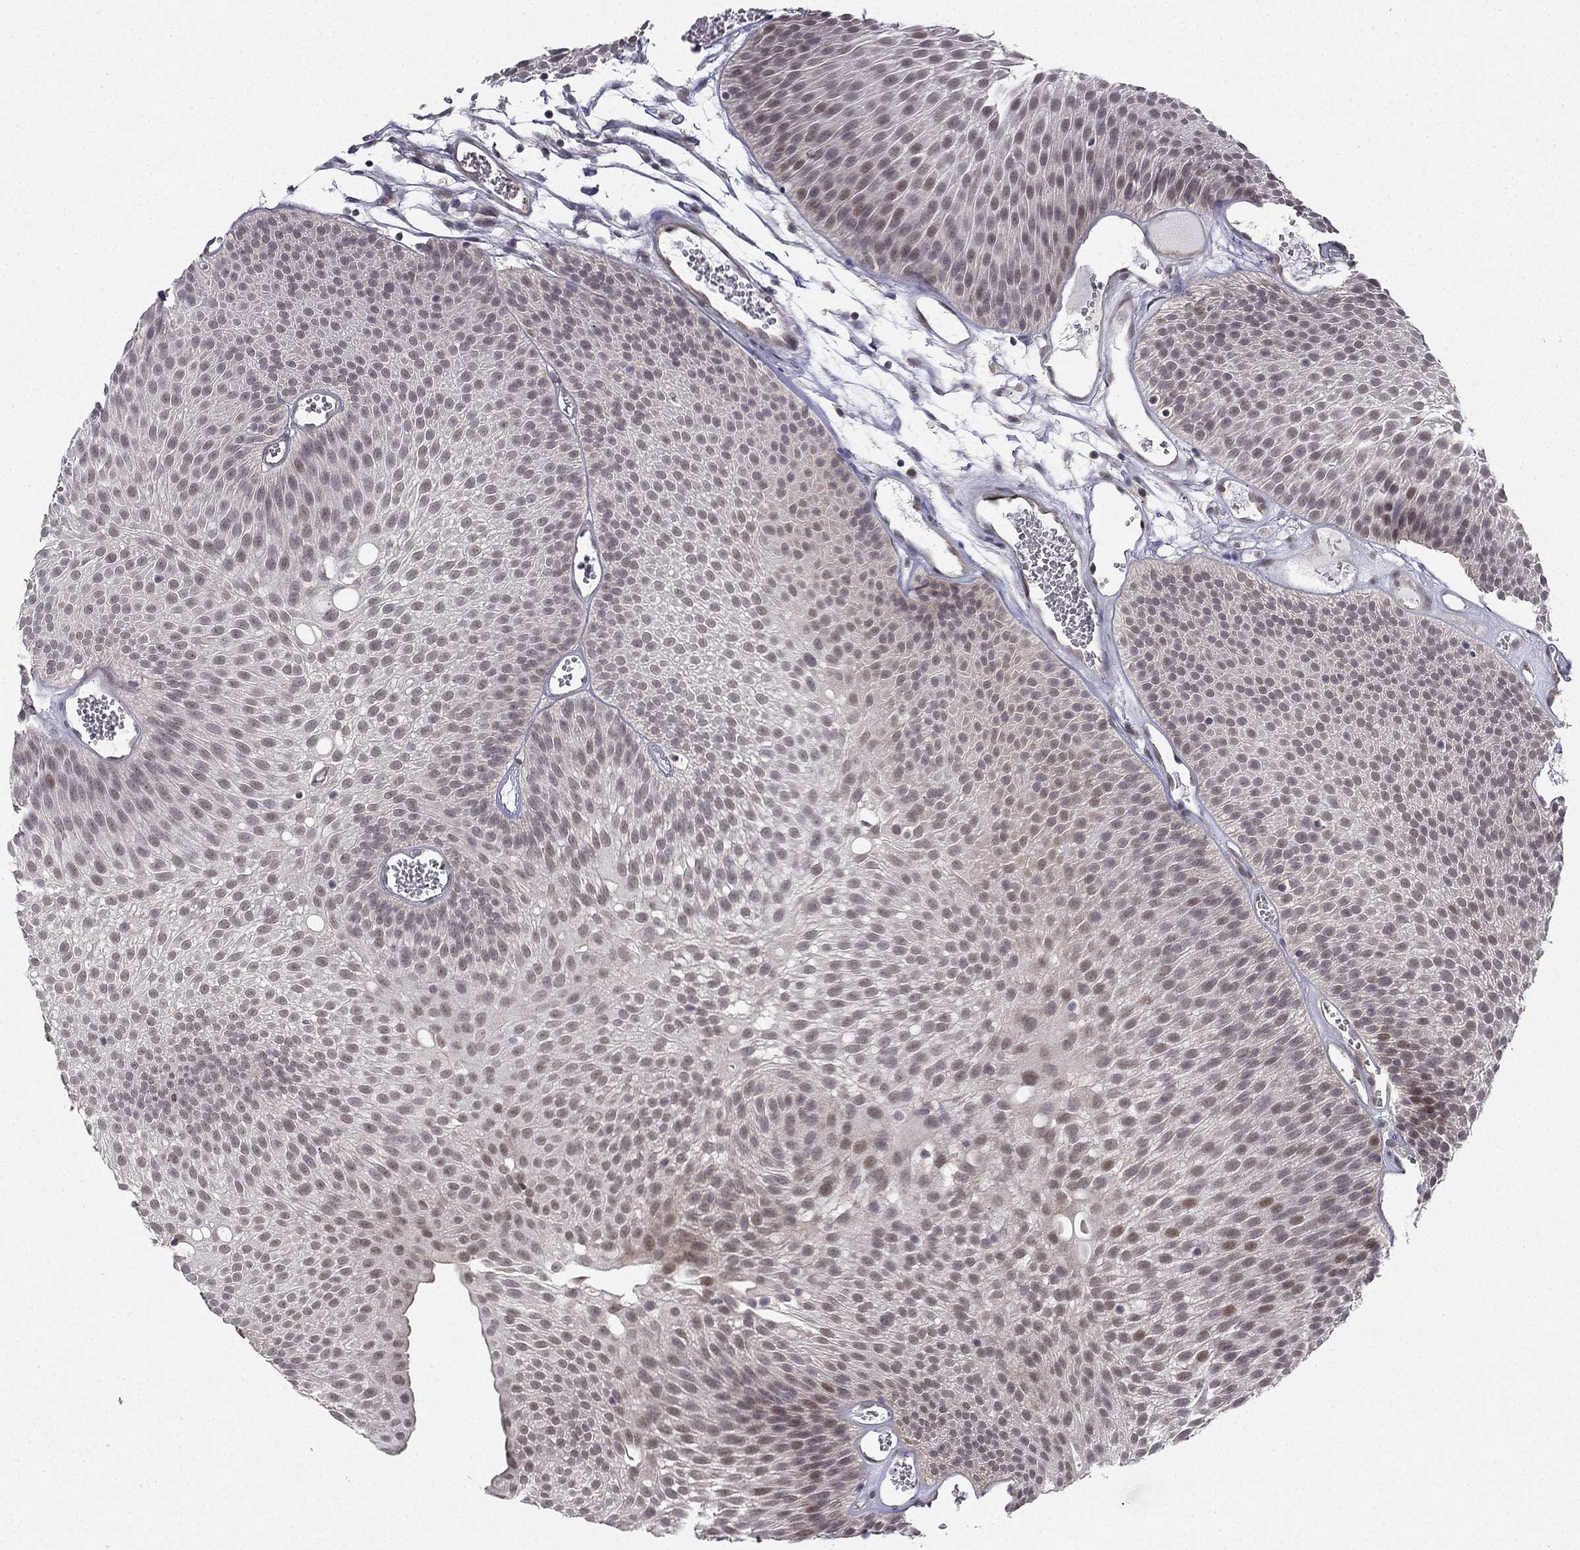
{"staining": {"intensity": "negative", "quantity": "none", "location": "none"}, "tissue": "urothelial cancer", "cell_type": "Tumor cells", "image_type": "cancer", "snomed": [{"axis": "morphology", "description": "Urothelial carcinoma, Low grade"}, {"axis": "topography", "description": "Urinary bladder"}], "caption": "Tumor cells are negative for brown protein staining in urothelial carcinoma (low-grade). (Stains: DAB immunohistochemistry with hematoxylin counter stain, Microscopy: brightfield microscopy at high magnification).", "gene": "CHST8", "patient": {"sex": "male", "age": 52}}